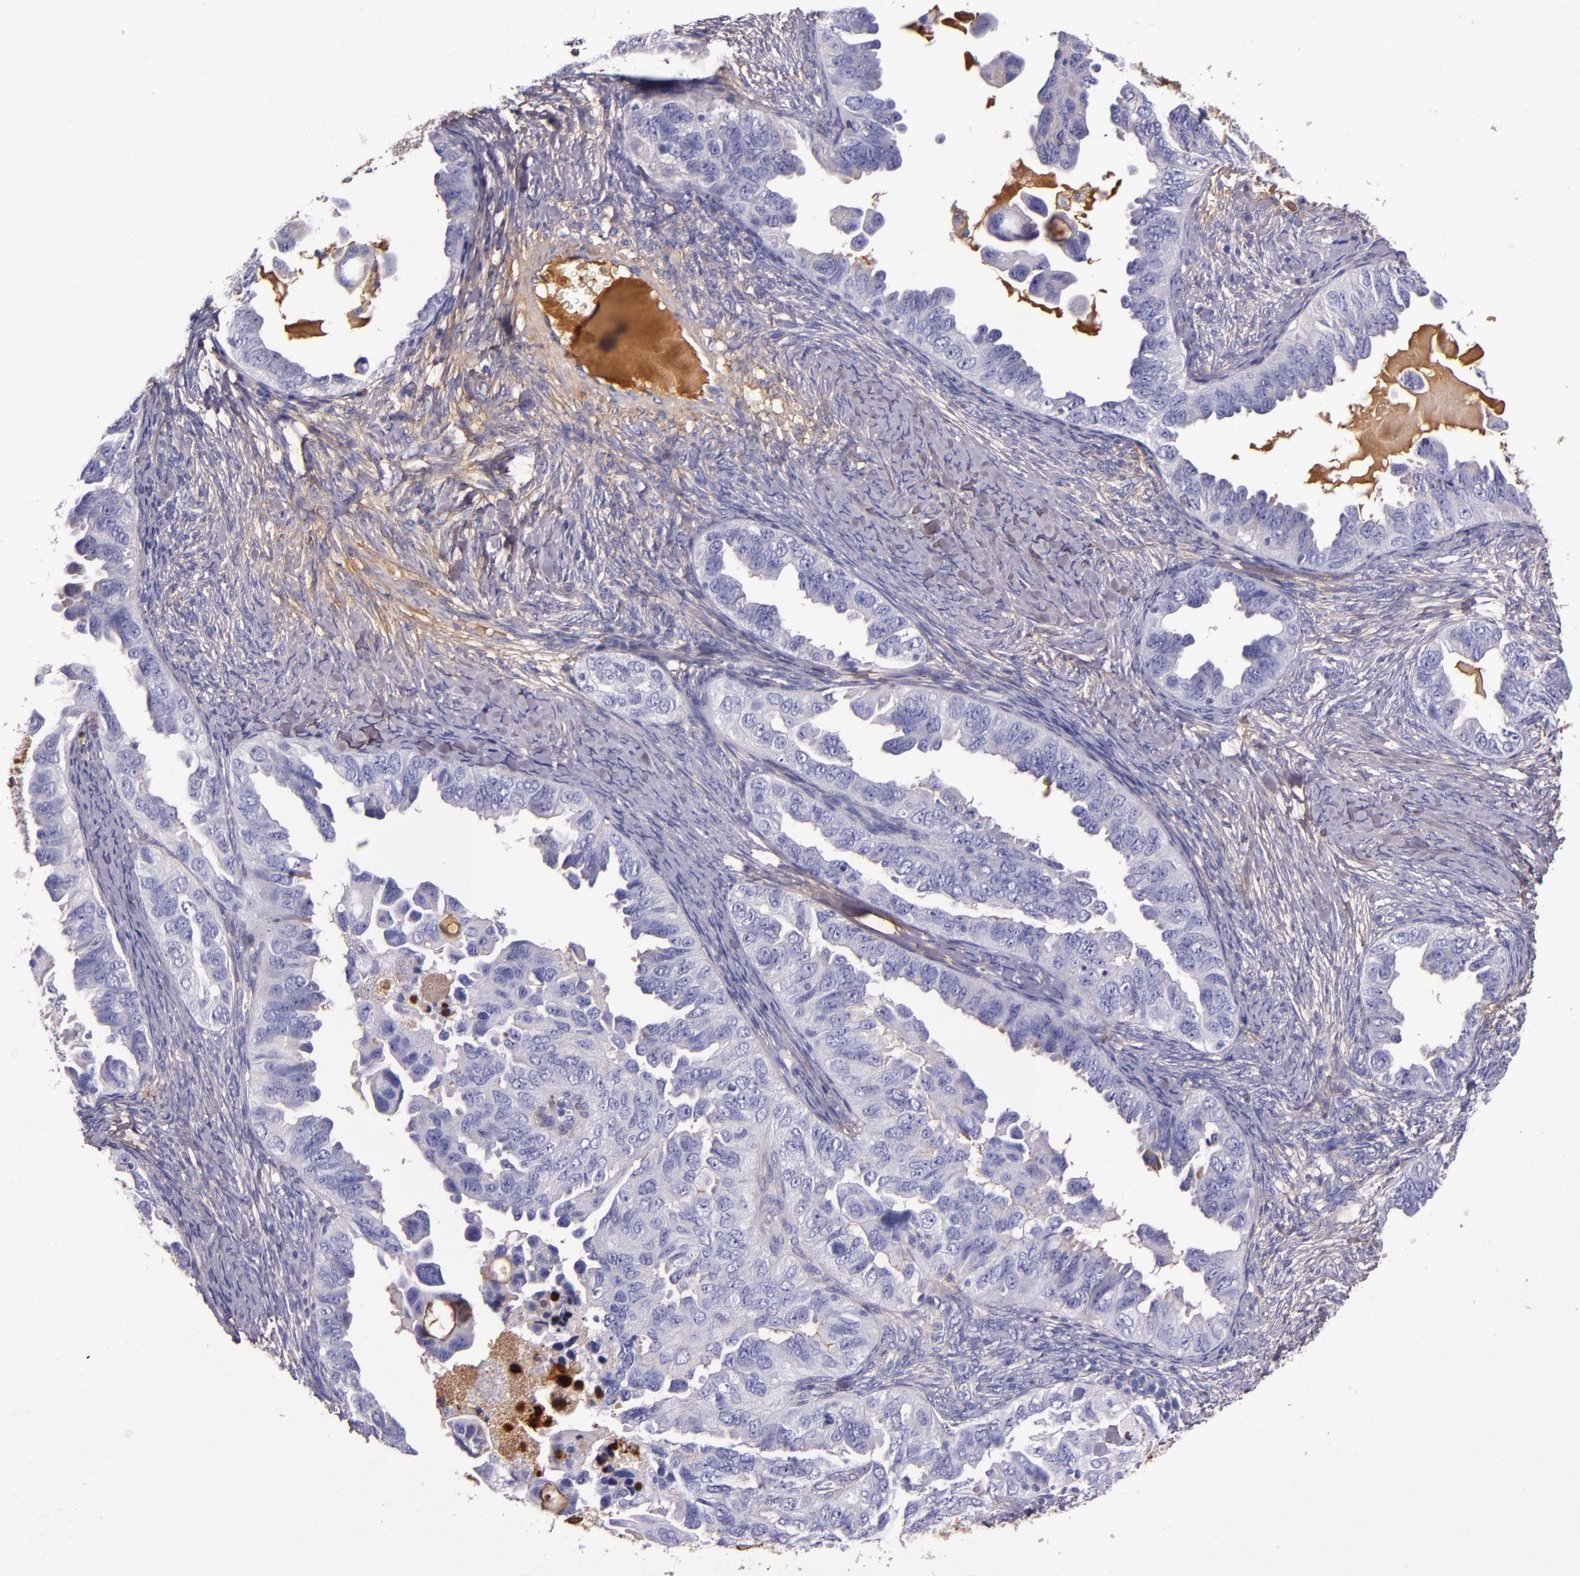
{"staining": {"intensity": "weak", "quantity": "<25%", "location": "cytoplasmic/membranous"}, "tissue": "ovarian cancer", "cell_type": "Tumor cells", "image_type": "cancer", "snomed": [{"axis": "morphology", "description": "Cystadenocarcinoma, serous, NOS"}, {"axis": "topography", "description": "Ovary"}], "caption": "This is a histopathology image of immunohistochemistry (IHC) staining of ovarian serous cystadenocarcinoma, which shows no staining in tumor cells.", "gene": "CLEC3B", "patient": {"sex": "female", "age": 82}}